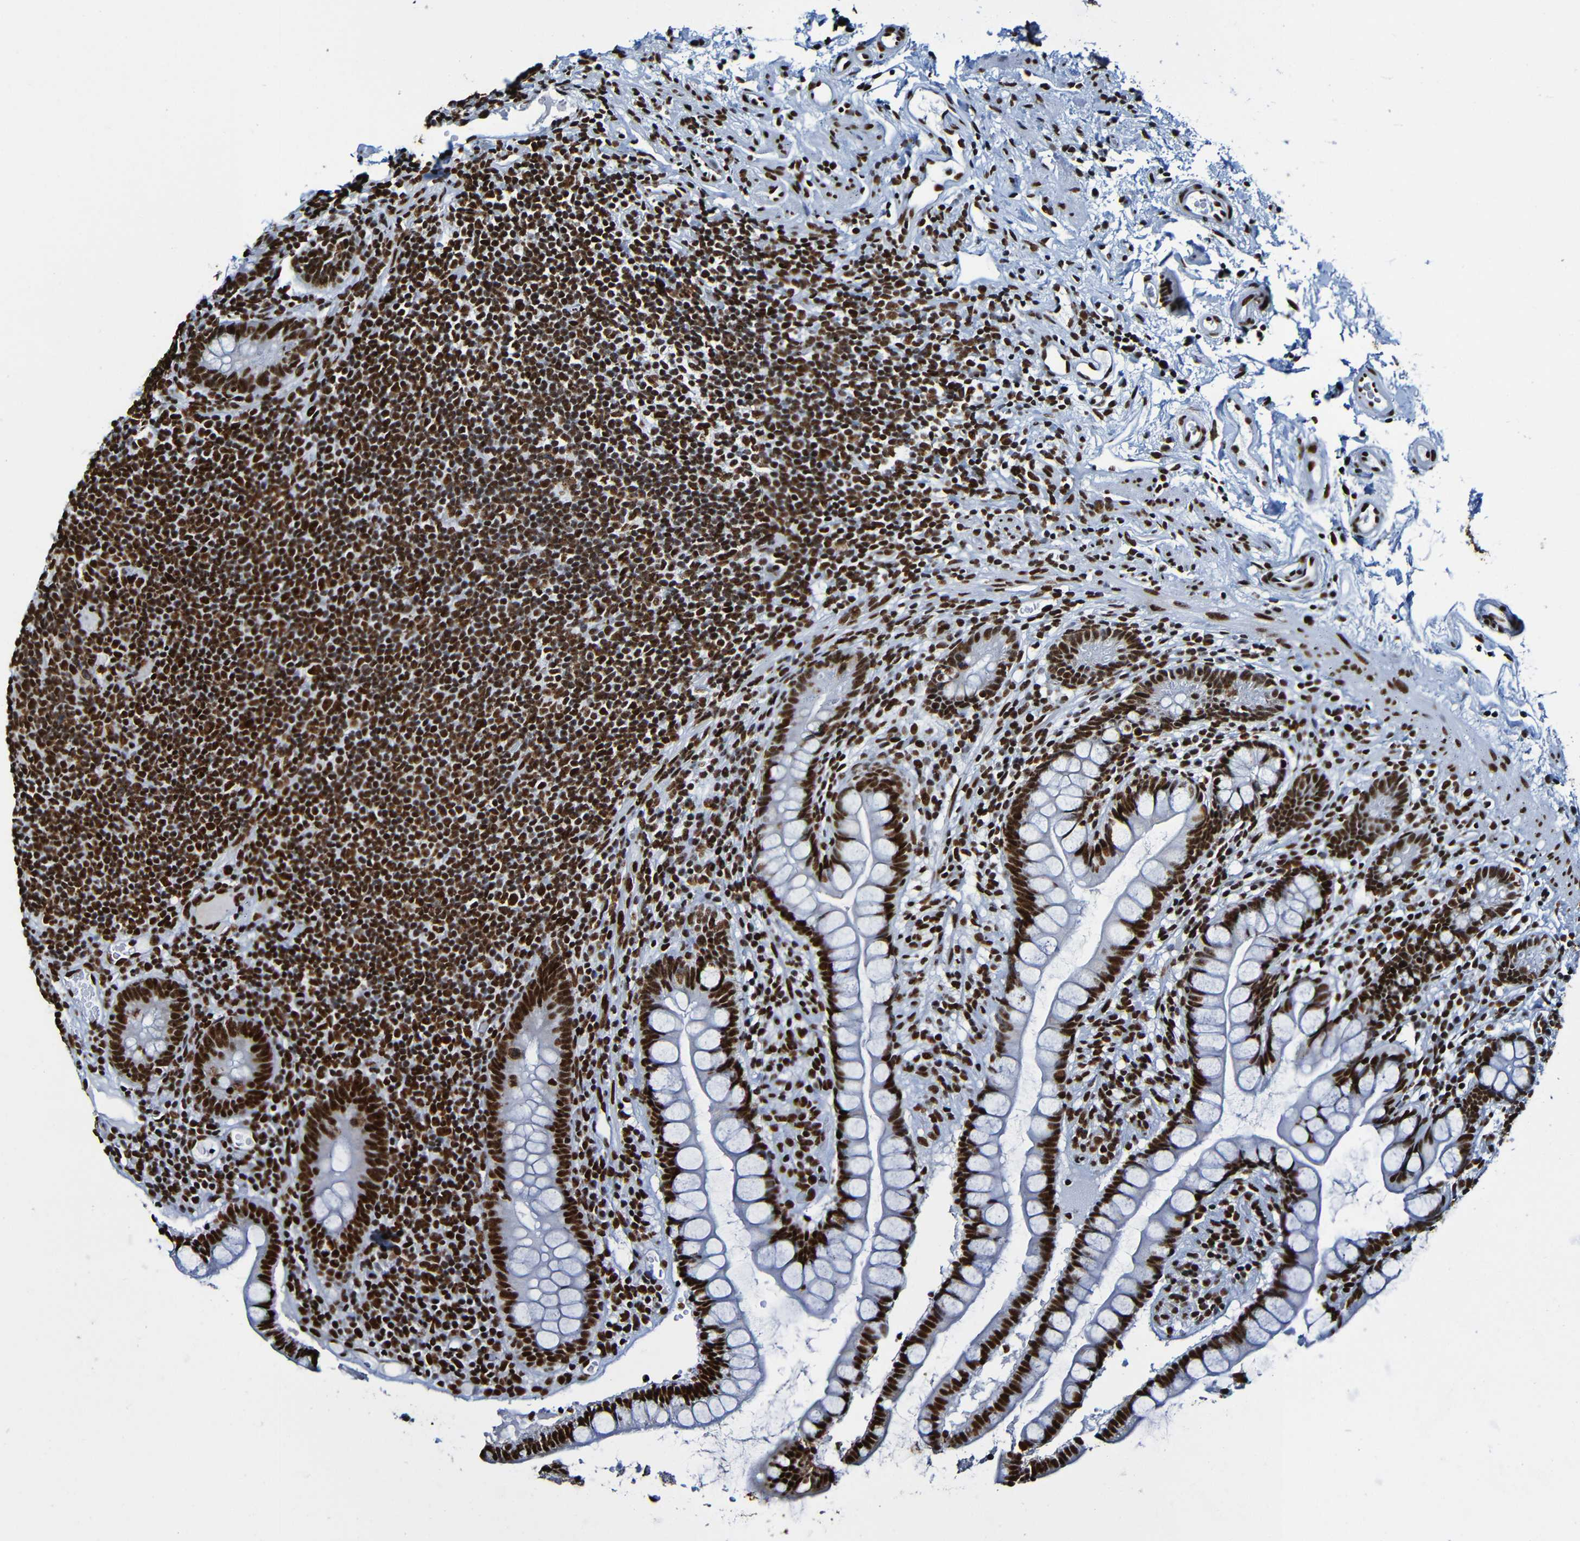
{"staining": {"intensity": "strong", "quantity": ">75%", "location": "nuclear"}, "tissue": "small intestine", "cell_type": "Glandular cells", "image_type": "normal", "snomed": [{"axis": "morphology", "description": "Normal tissue, NOS"}, {"axis": "topography", "description": "Small intestine"}], "caption": "Protein expression analysis of unremarkable human small intestine reveals strong nuclear positivity in about >75% of glandular cells. Ihc stains the protein of interest in brown and the nuclei are stained blue.", "gene": "SRSF3", "patient": {"sex": "female", "age": 84}}